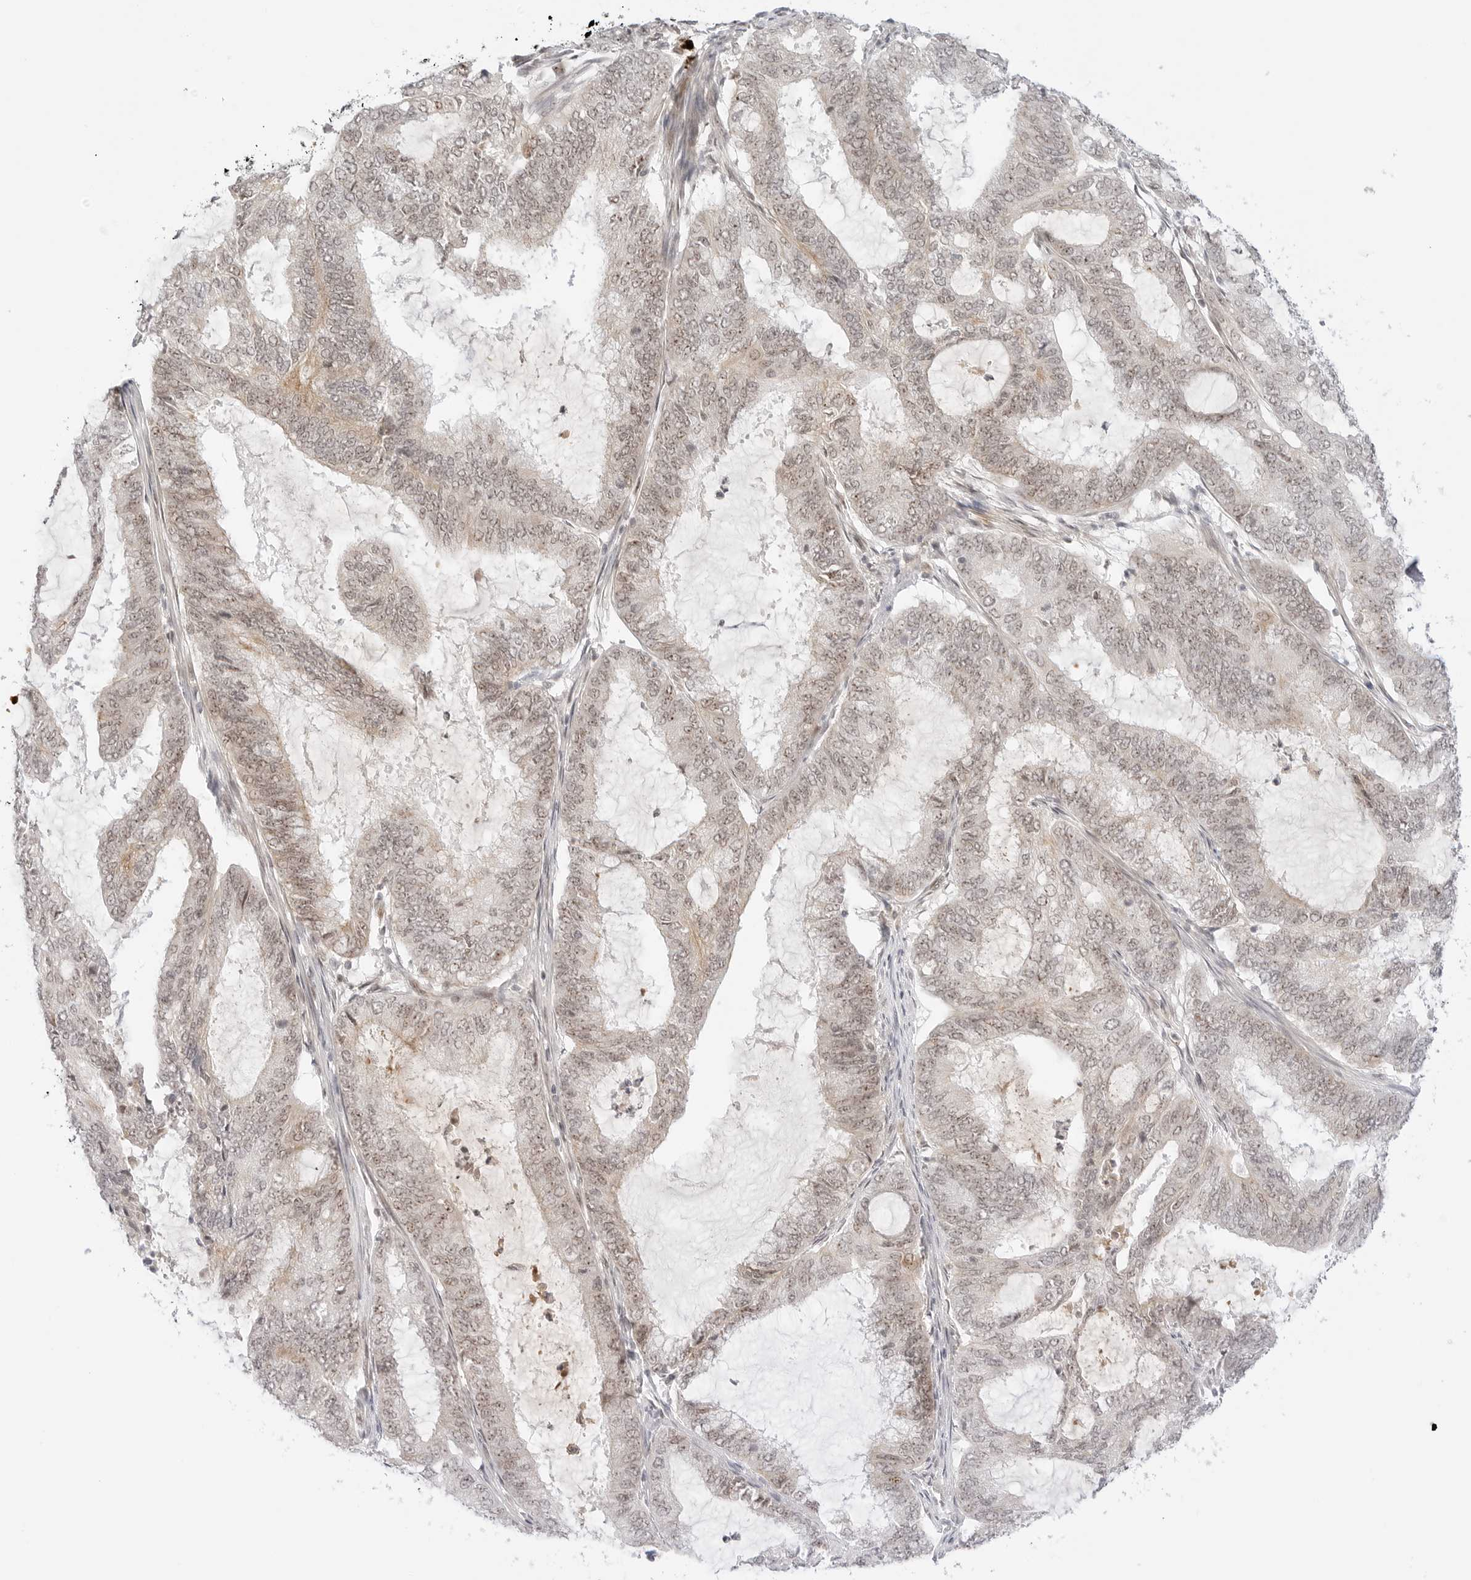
{"staining": {"intensity": "weak", "quantity": ">75%", "location": "cytoplasmic/membranous,nuclear"}, "tissue": "endometrial cancer", "cell_type": "Tumor cells", "image_type": "cancer", "snomed": [{"axis": "morphology", "description": "Adenocarcinoma, NOS"}, {"axis": "topography", "description": "Endometrium"}], "caption": "A photomicrograph of human adenocarcinoma (endometrial) stained for a protein exhibits weak cytoplasmic/membranous and nuclear brown staining in tumor cells.", "gene": "HIPK3", "patient": {"sex": "female", "age": 51}}